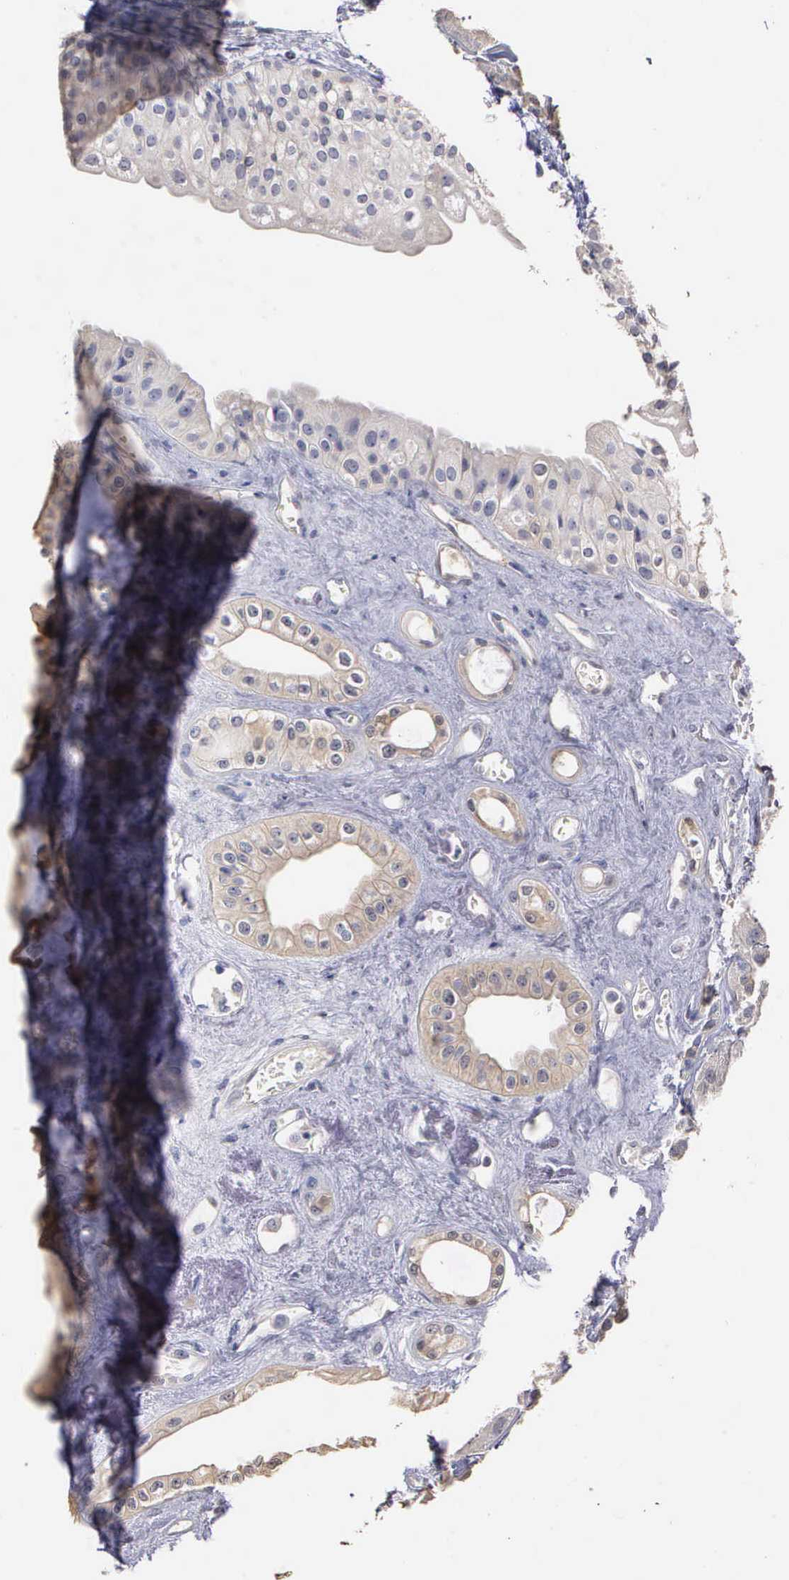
{"staining": {"intensity": "weak", "quantity": ">75%", "location": "cytoplasmic/membranous"}, "tissue": "urinary bladder", "cell_type": "Urothelial cells", "image_type": "normal", "snomed": [{"axis": "morphology", "description": "Normal tissue, NOS"}, {"axis": "topography", "description": "Kidney"}, {"axis": "topography", "description": "Urinary bladder"}], "caption": "Protein analysis of normal urinary bladder displays weak cytoplasmic/membranous expression in approximately >75% of urothelial cells.", "gene": "ENO3", "patient": {"sex": "male", "age": 67}}